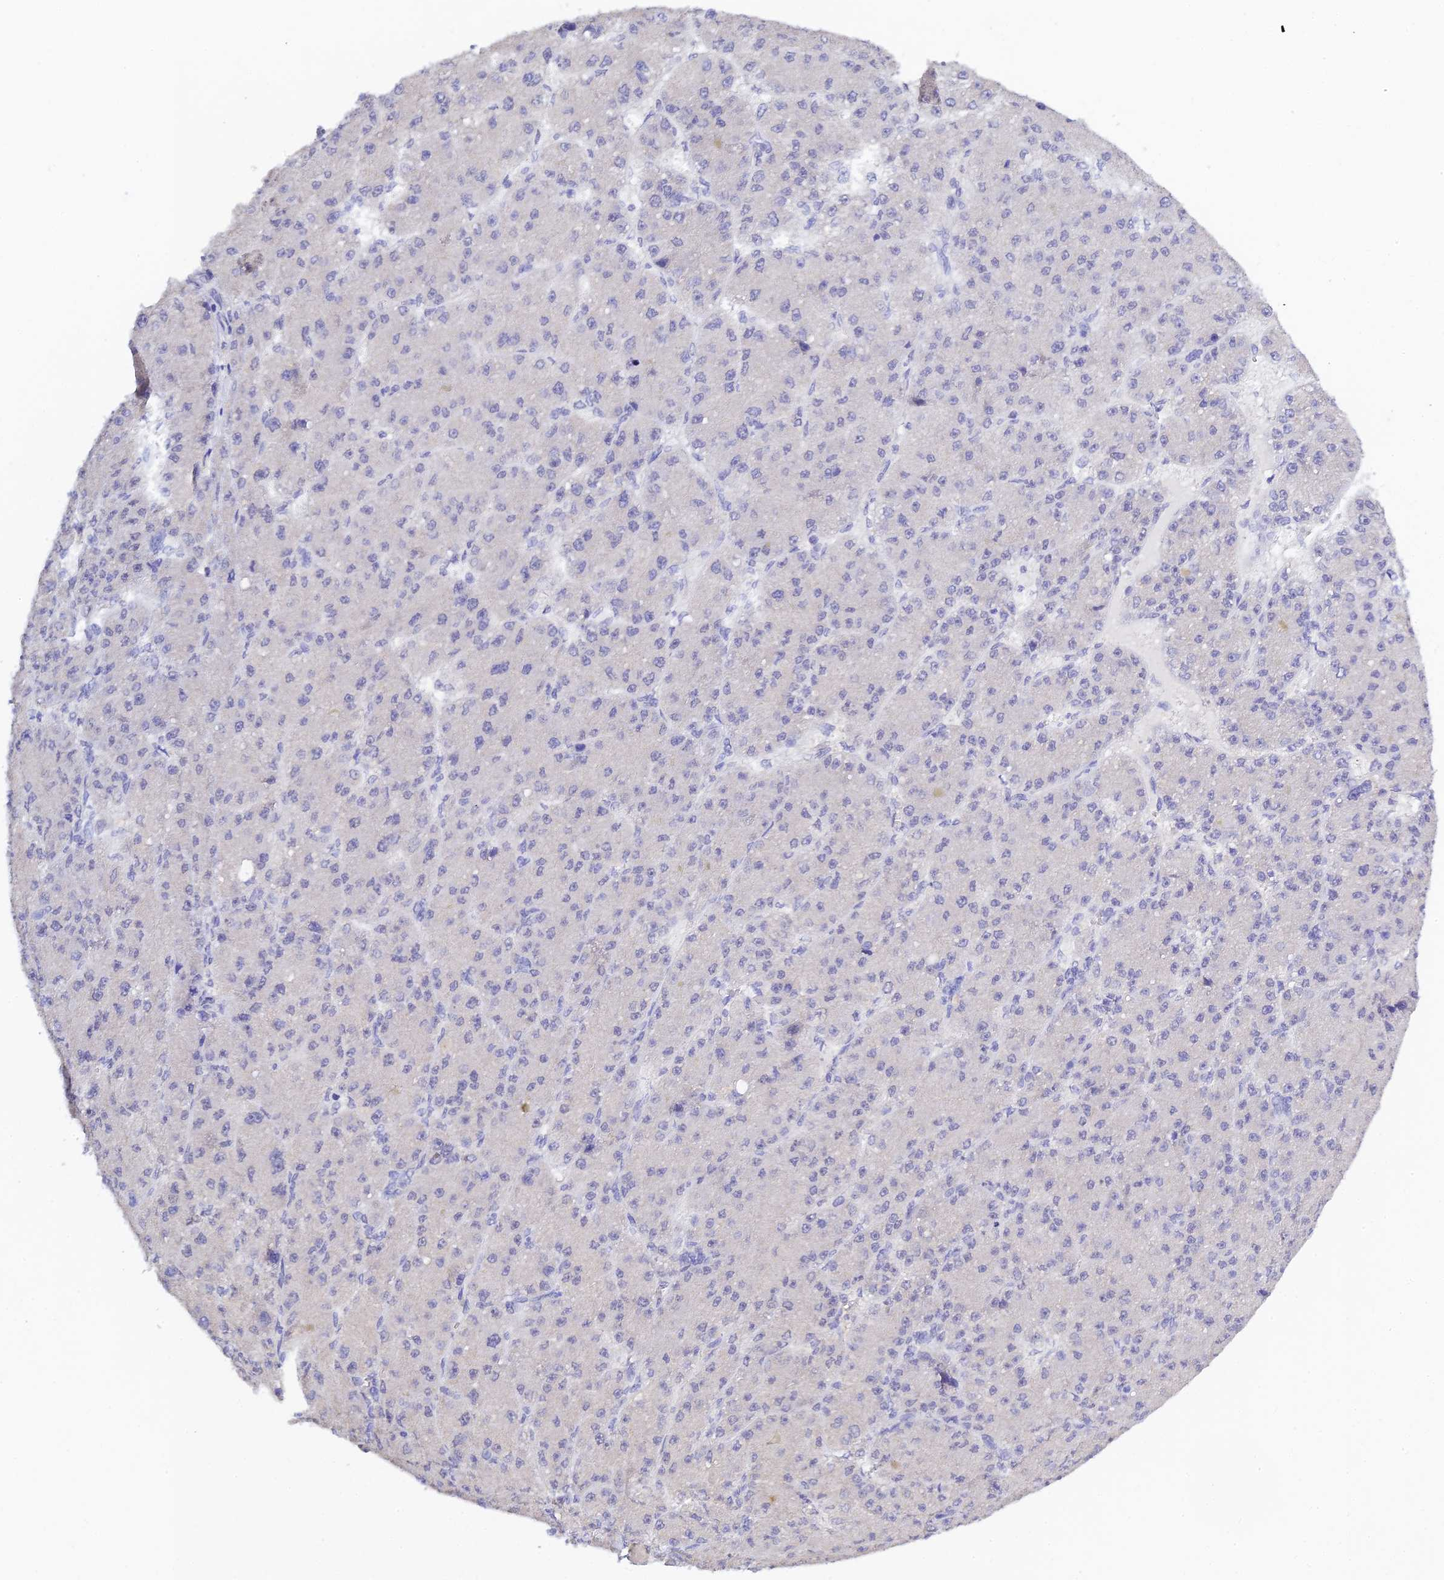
{"staining": {"intensity": "negative", "quantity": "none", "location": "none"}, "tissue": "liver cancer", "cell_type": "Tumor cells", "image_type": "cancer", "snomed": [{"axis": "morphology", "description": "Carcinoma, Hepatocellular, NOS"}, {"axis": "topography", "description": "Liver"}], "caption": "Immunohistochemistry (IHC) of human liver hepatocellular carcinoma exhibits no staining in tumor cells. The staining was performed using DAB (3,3'-diaminobenzidine) to visualize the protein expression in brown, while the nuclei were stained in blue with hematoxylin (Magnification: 20x).", "gene": "HOXB1", "patient": {"sex": "male", "age": 67}}